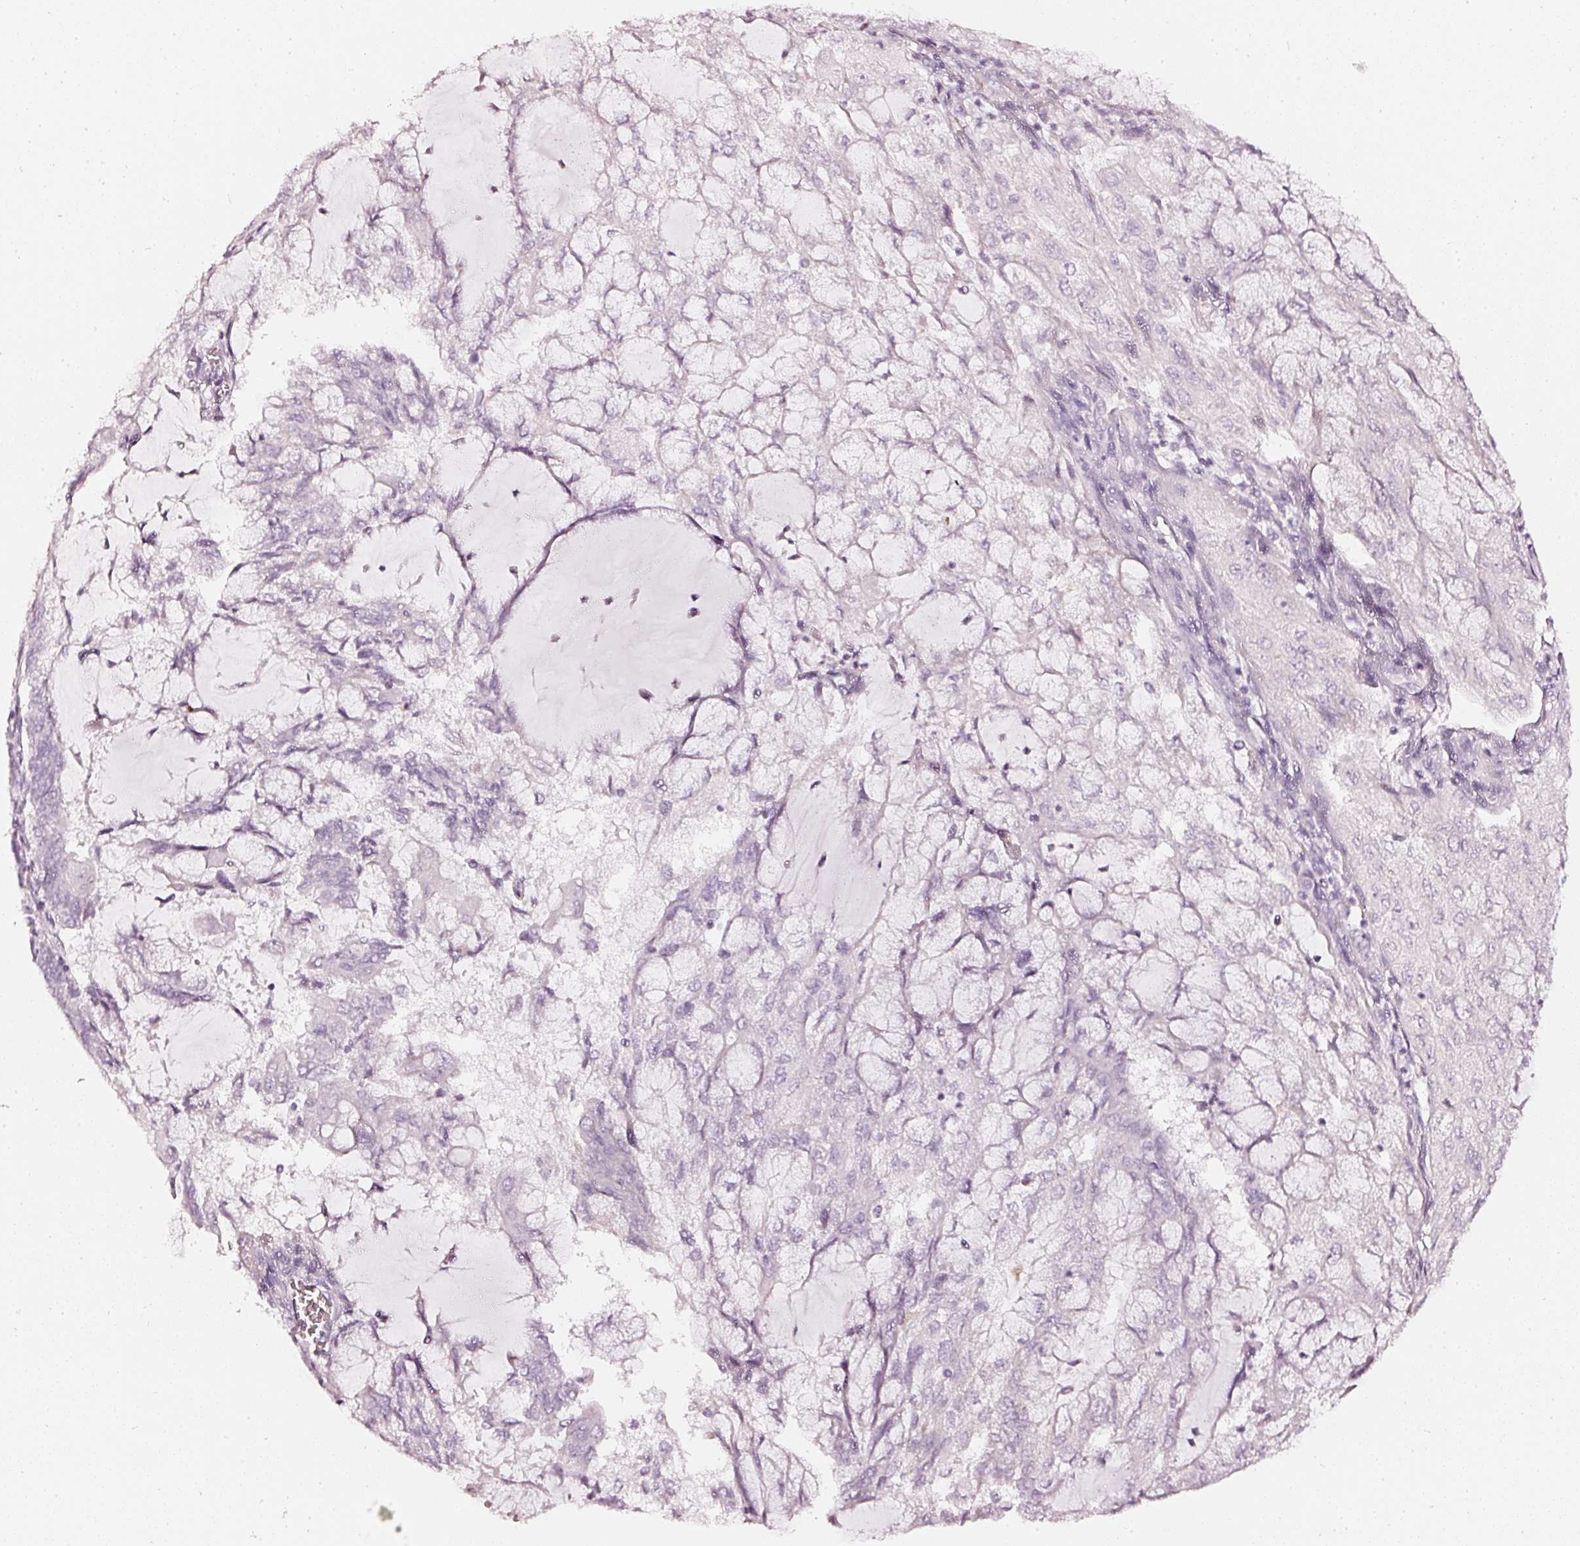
{"staining": {"intensity": "negative", "quantity": "none", "location": "none"}, "tissue": "endometrial cancer", "cell_type": "Tumor cells", "image_type": "cancer", "snomed": [{"axis": "morphology", "description": "Adenocarcinoma, NOS"}, {"axis": "topography", "description": "Endometrium"}], "caption": "DAB immunohistochemical staining of endometrial adenocarcinoma exhibits no significant positivity in tumor cells. (DAB immunohistochemistry (IHC) visualized using brightfield microscopy, high magnification).", "gene": "CNP", "patient": {"sex": "female", "age": 81}}